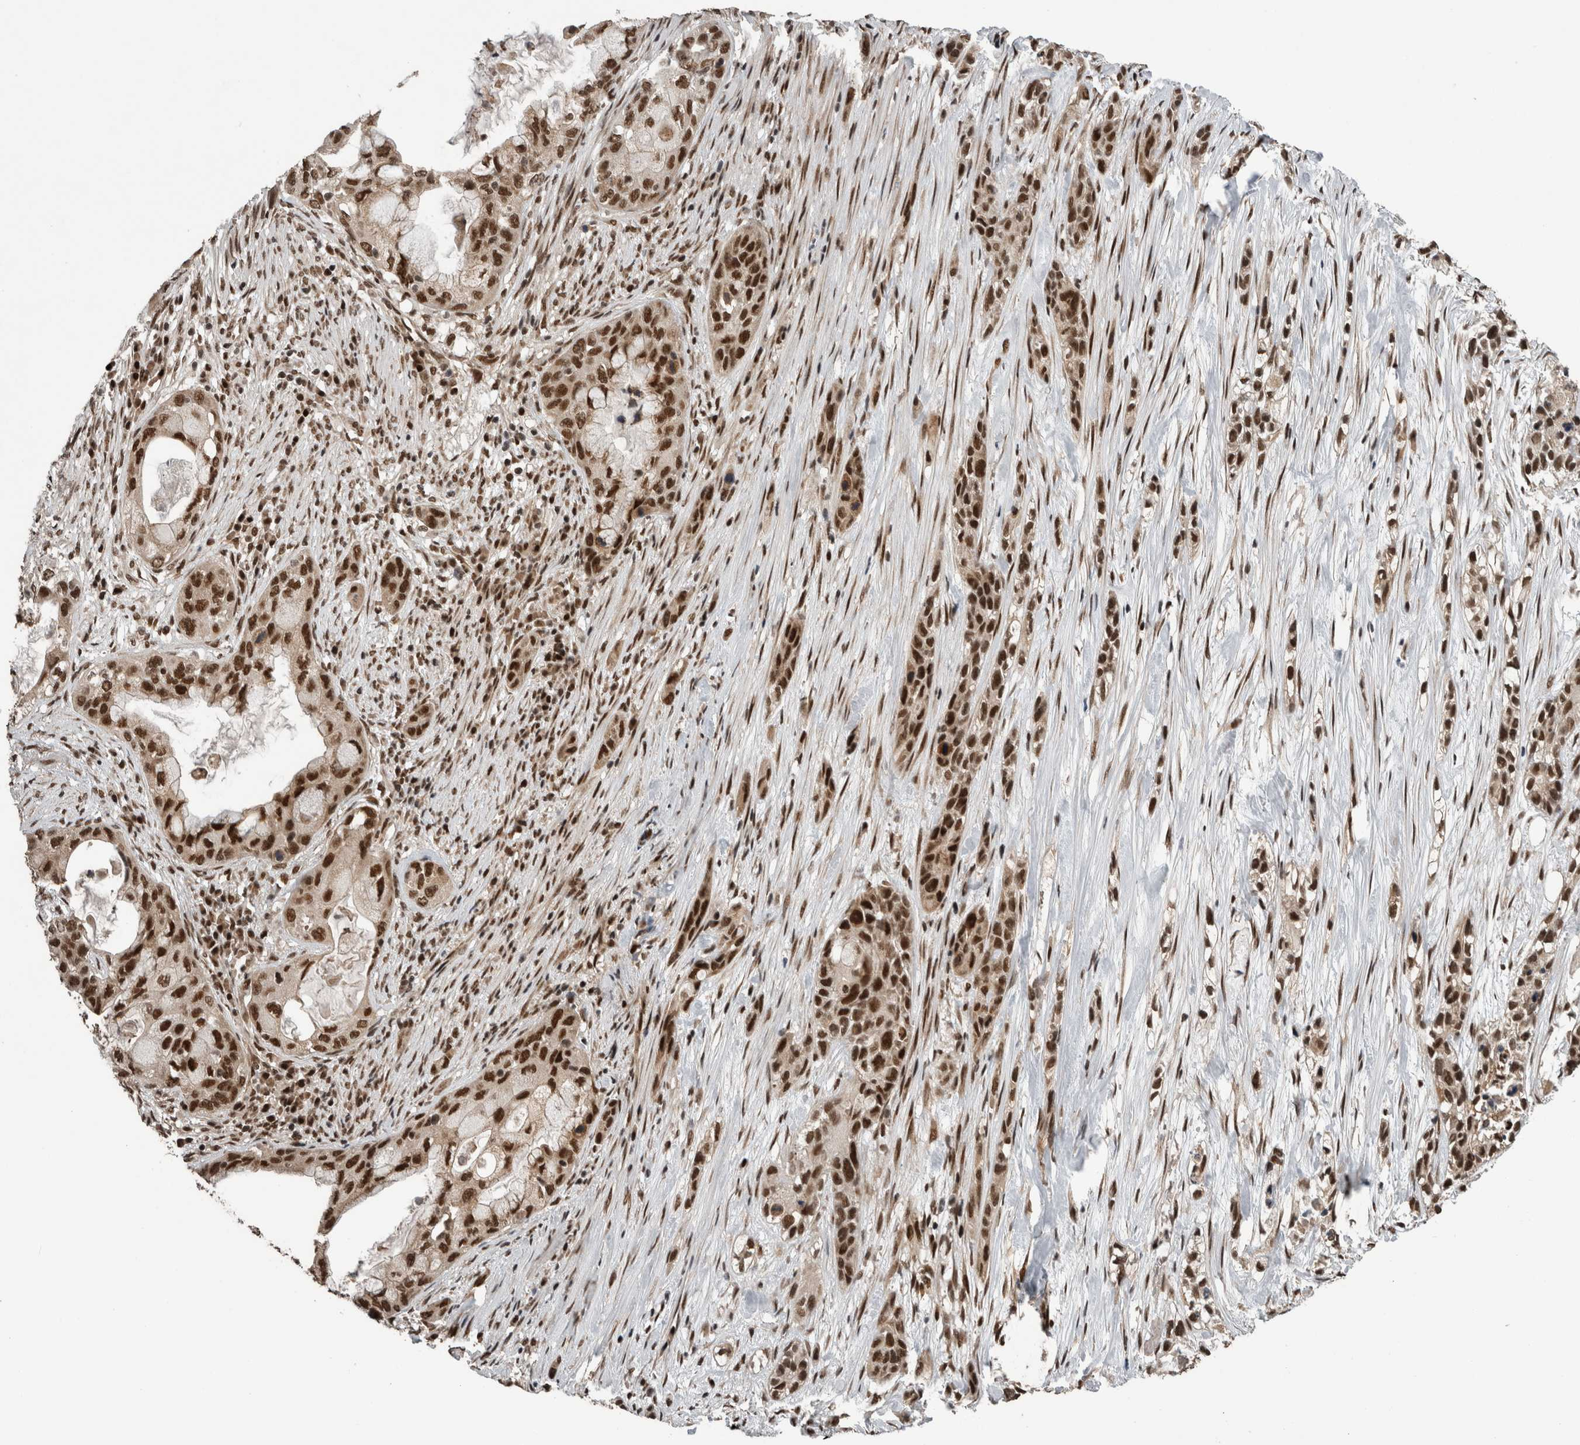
{"staining": {"intensity": "strong", "quantity": ">75%", "location": "nuclear"}, "tissue": "pancreatic cancer", "cell_type": "Tumor cells", "image_type": "cancer", "snomed": [{"axis": "morphology", "description": "Adenocarcinoma, NOS"}, {"axis": "topography", "description": "Pancreas"}], "caption": "IHC histopathology image of neoplastic tissue: human pancreatic cancer stained using immunohistochemistry (IHC) reveals high levels of strong protein expression localized specifically in the nuclear of tumor cells, appearing as a nuclear brown color.", "gene": "CPSF2", "patient": {"sex": "male", "age": 53}}